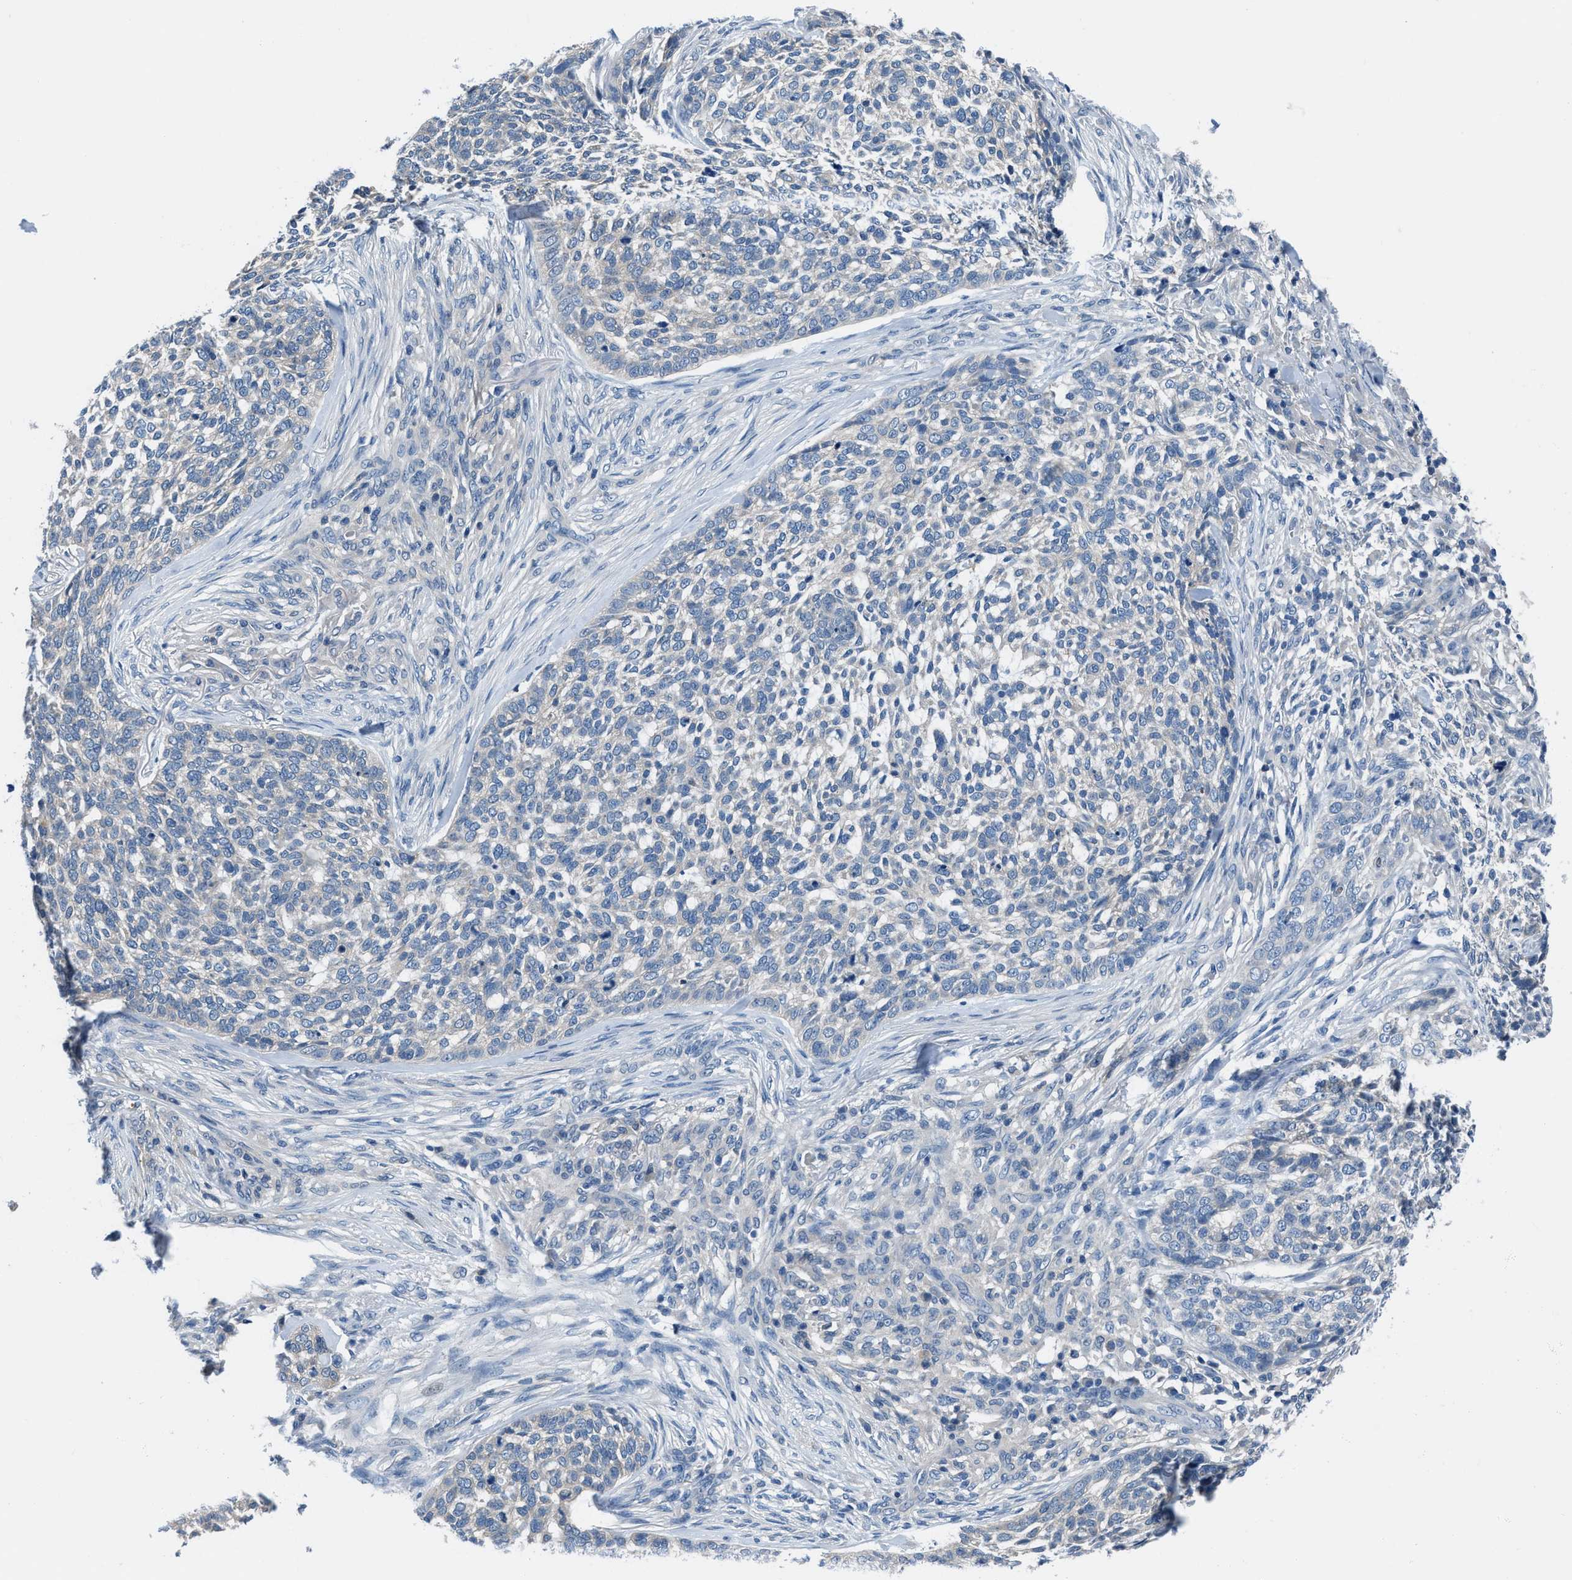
{"staining": {"intensity": "negative", "quantity": "none", "location": "none"}, "tissue": "skin cancer", "cell_type": "Tumor cells", "image_type": "cancer", "snomed": [{"axis": "morphology", "description": "Basal cell carcinoma"}, {"axis": "topography", "description": "Skin"}], "caption": "DAB (3,3'-diaminobenzidine) immunohistochemical staining of human basal cell carcinoma (skin) shows no significant staining in tumor cells.", "gene": "NUDT5", "patient": {"sex": "female", "age": 64}}